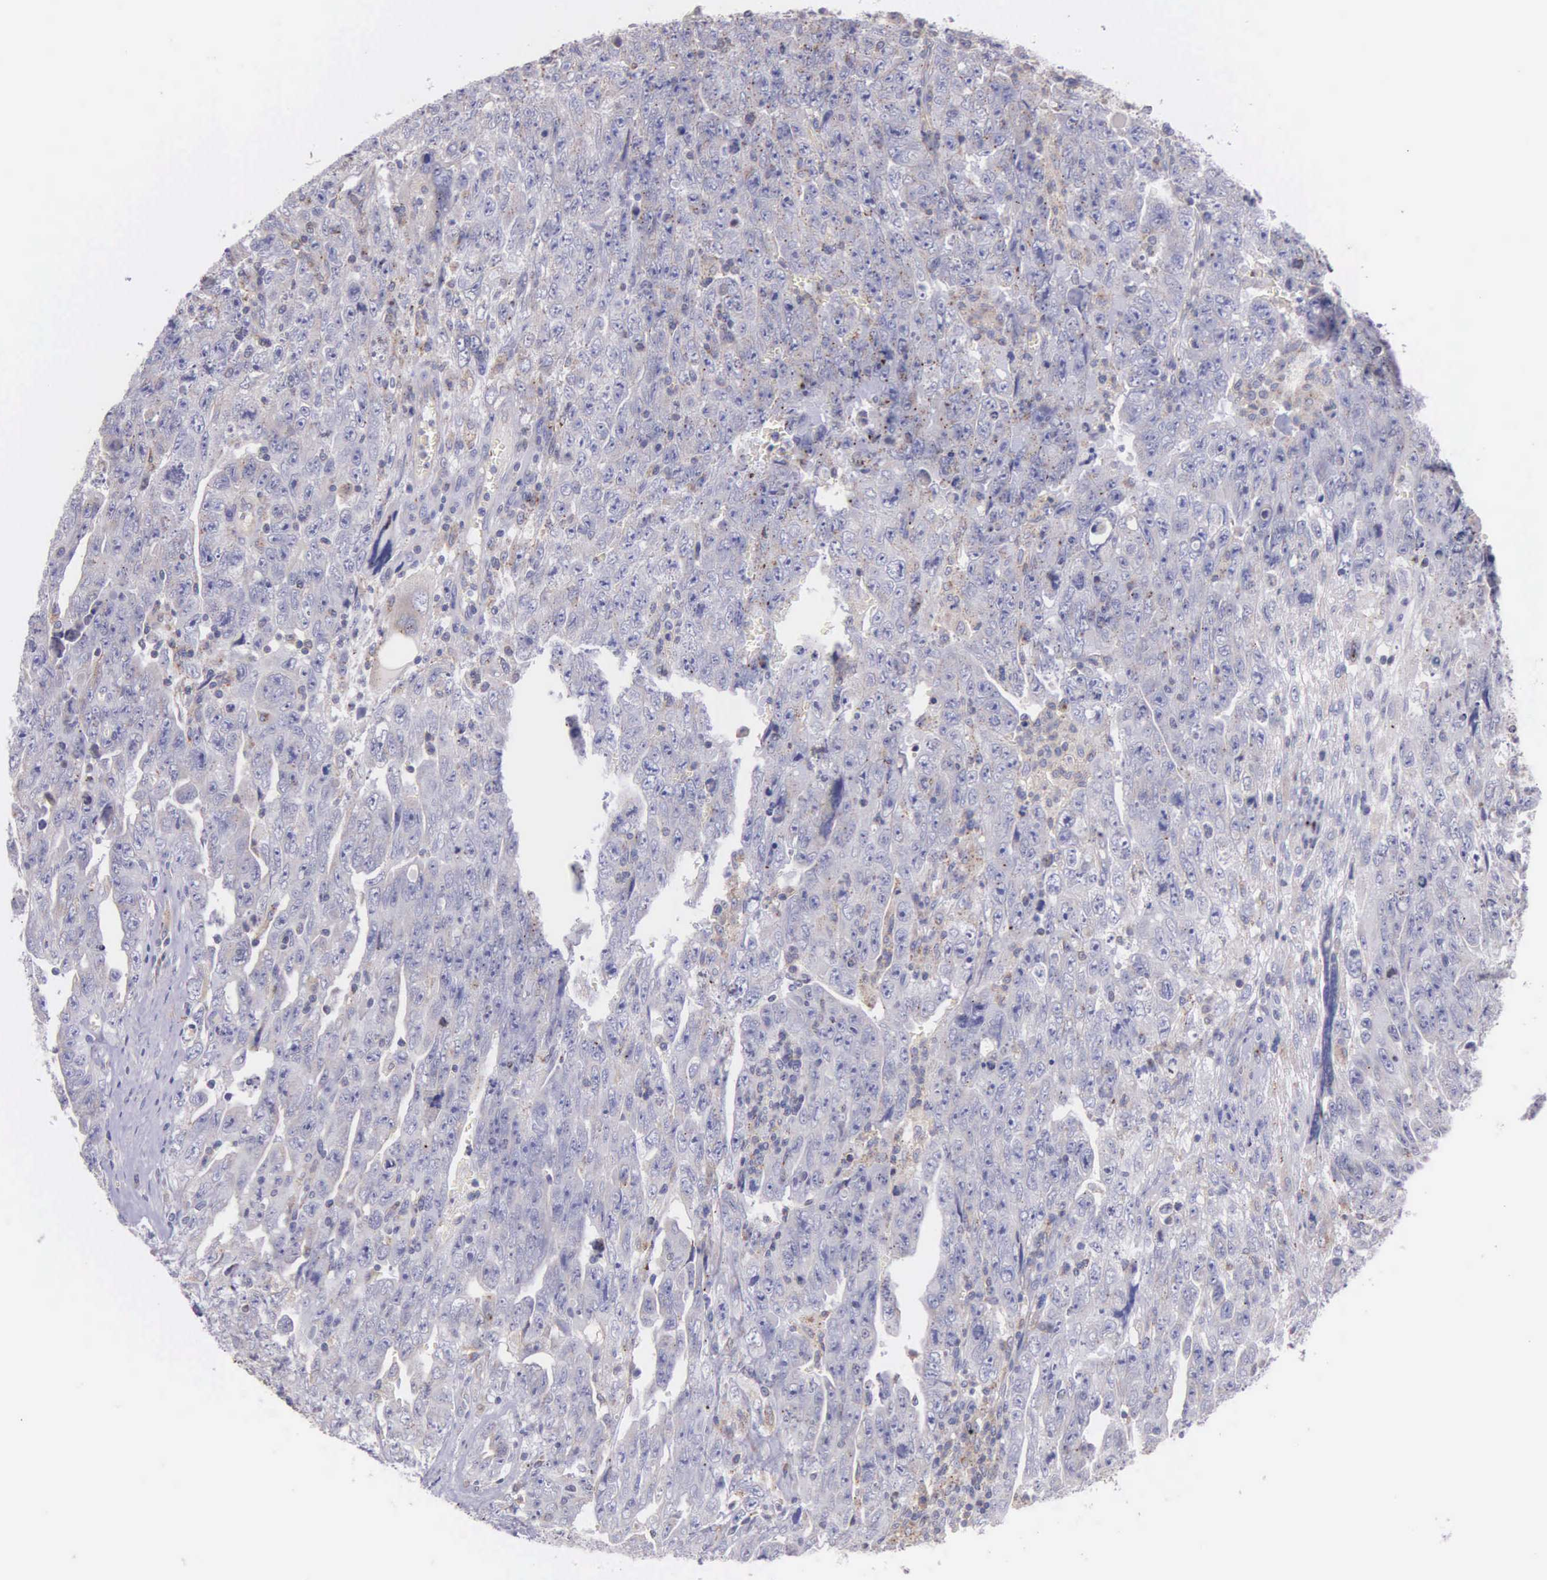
{"staining": {"intensity": "weak", "quantity": "<25%", "location": "cytoplasmic/membranous"}, "tissue": "testis cancer", "cell_type": "Tumor cells", "image_type": "cancer", "snomed": [{"axis": "morphology", "description": "Carcinoma, Embryonal, NOS"}, {"axis": "topography", "description": "Testis"}], "caption": "IHC photomicrograph of testis embryonal carcinoma stained for a protein (brown), which exhibits no positivity in tumor cells.", "gene": "MIA2", "patient": {"sex": "male", "age": 28}}